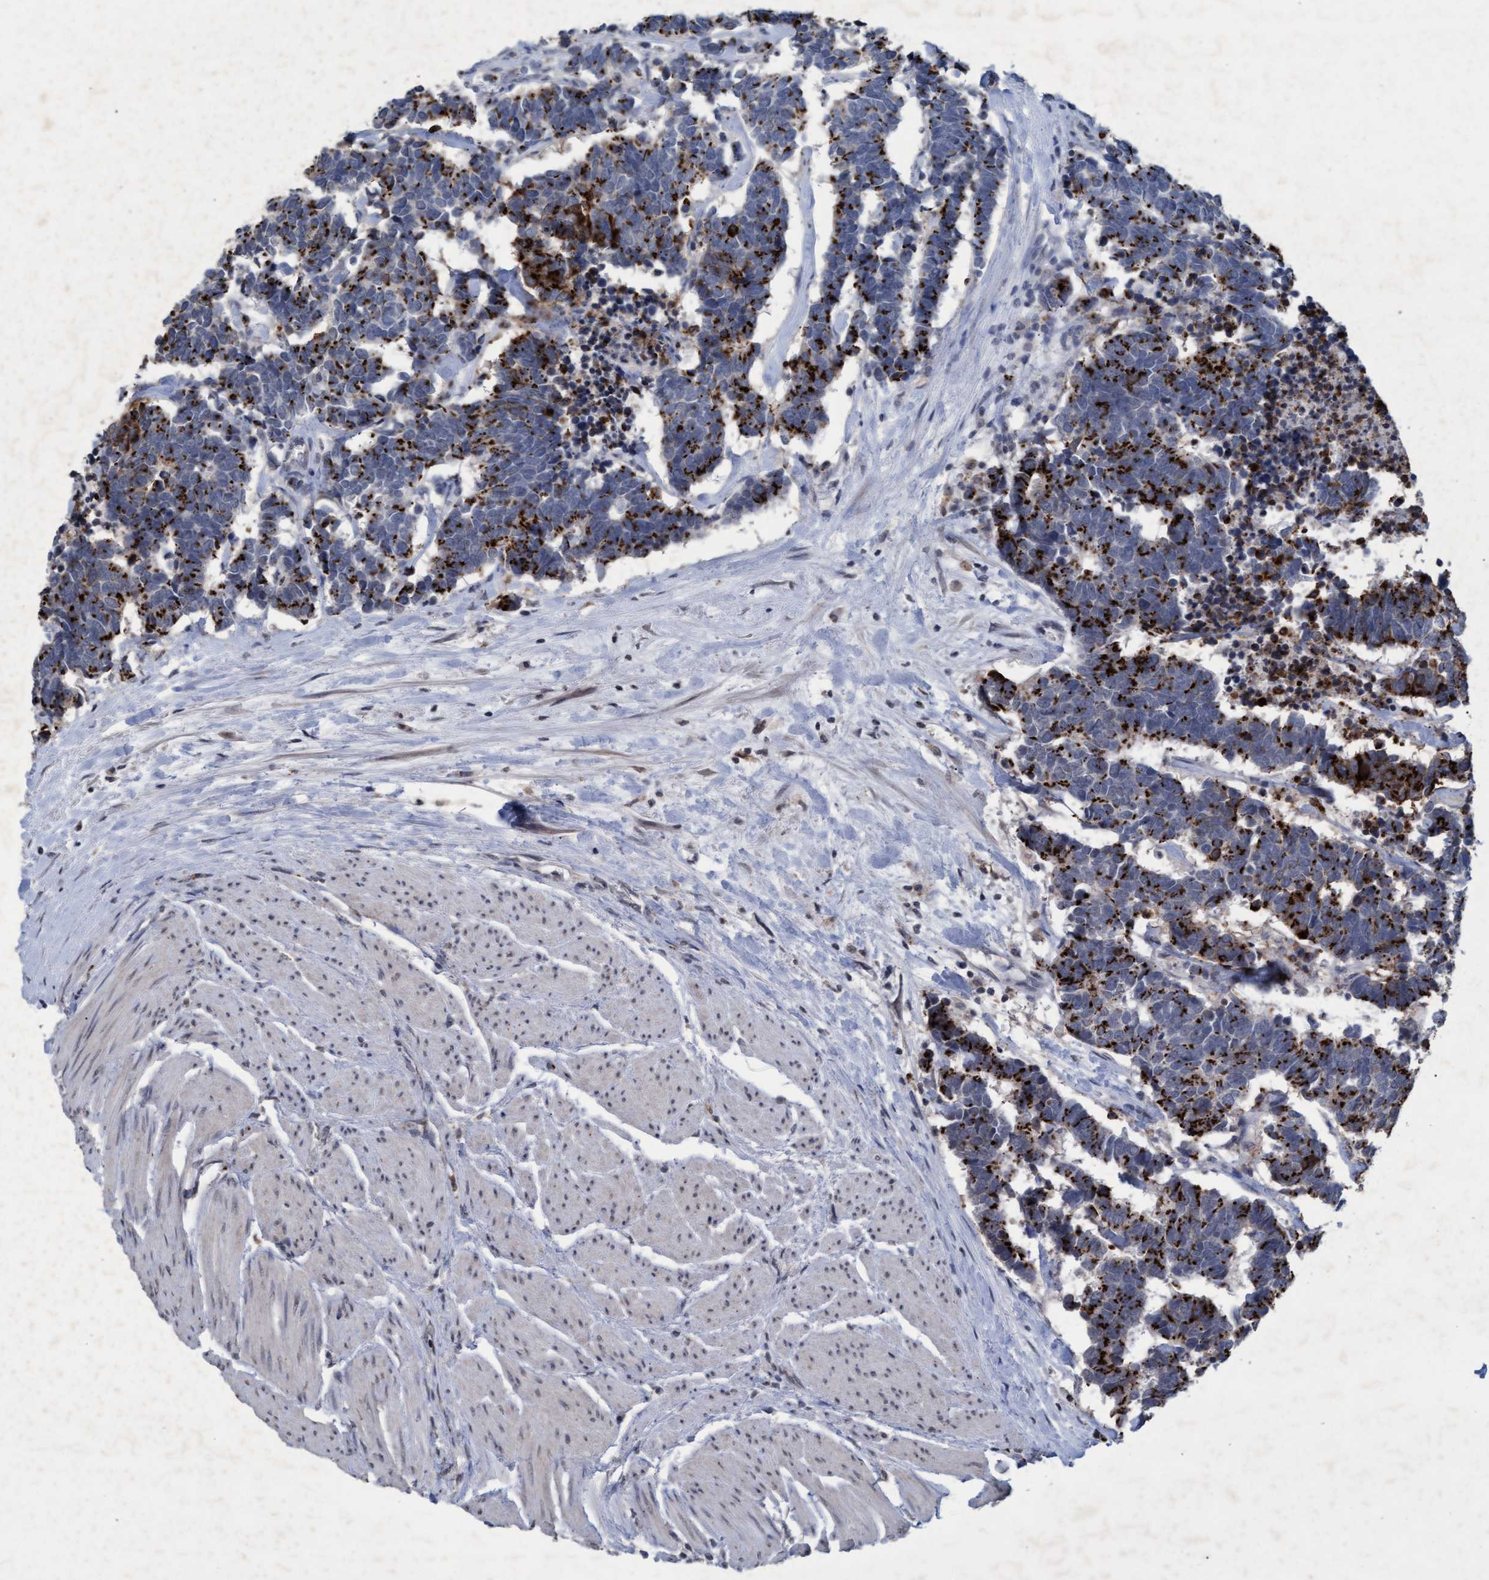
{"staining": {"intensity": "strong", "quantity": "25%-75%", "location": "cytoplasmic/membranous"}, "tissue": "carcinoid", "cell_type": "Tumor cells", "image_type": "cancer", "snomed": [{"axis": "morphology", "description": "Carcinoma, NOS"}, {"axis": "morphology", "description": "Carcinoid, malignant, NOS"}, {"axis": "topography", "description": "Urinary bladder"}], "caption": "Tumor cells exhibit strong cytoplasmic/membranous expression in about 25%-75% of cells in malignant carcinoid.", "gene": "GALC", "patient": {"sex": "male", "age": 57}}